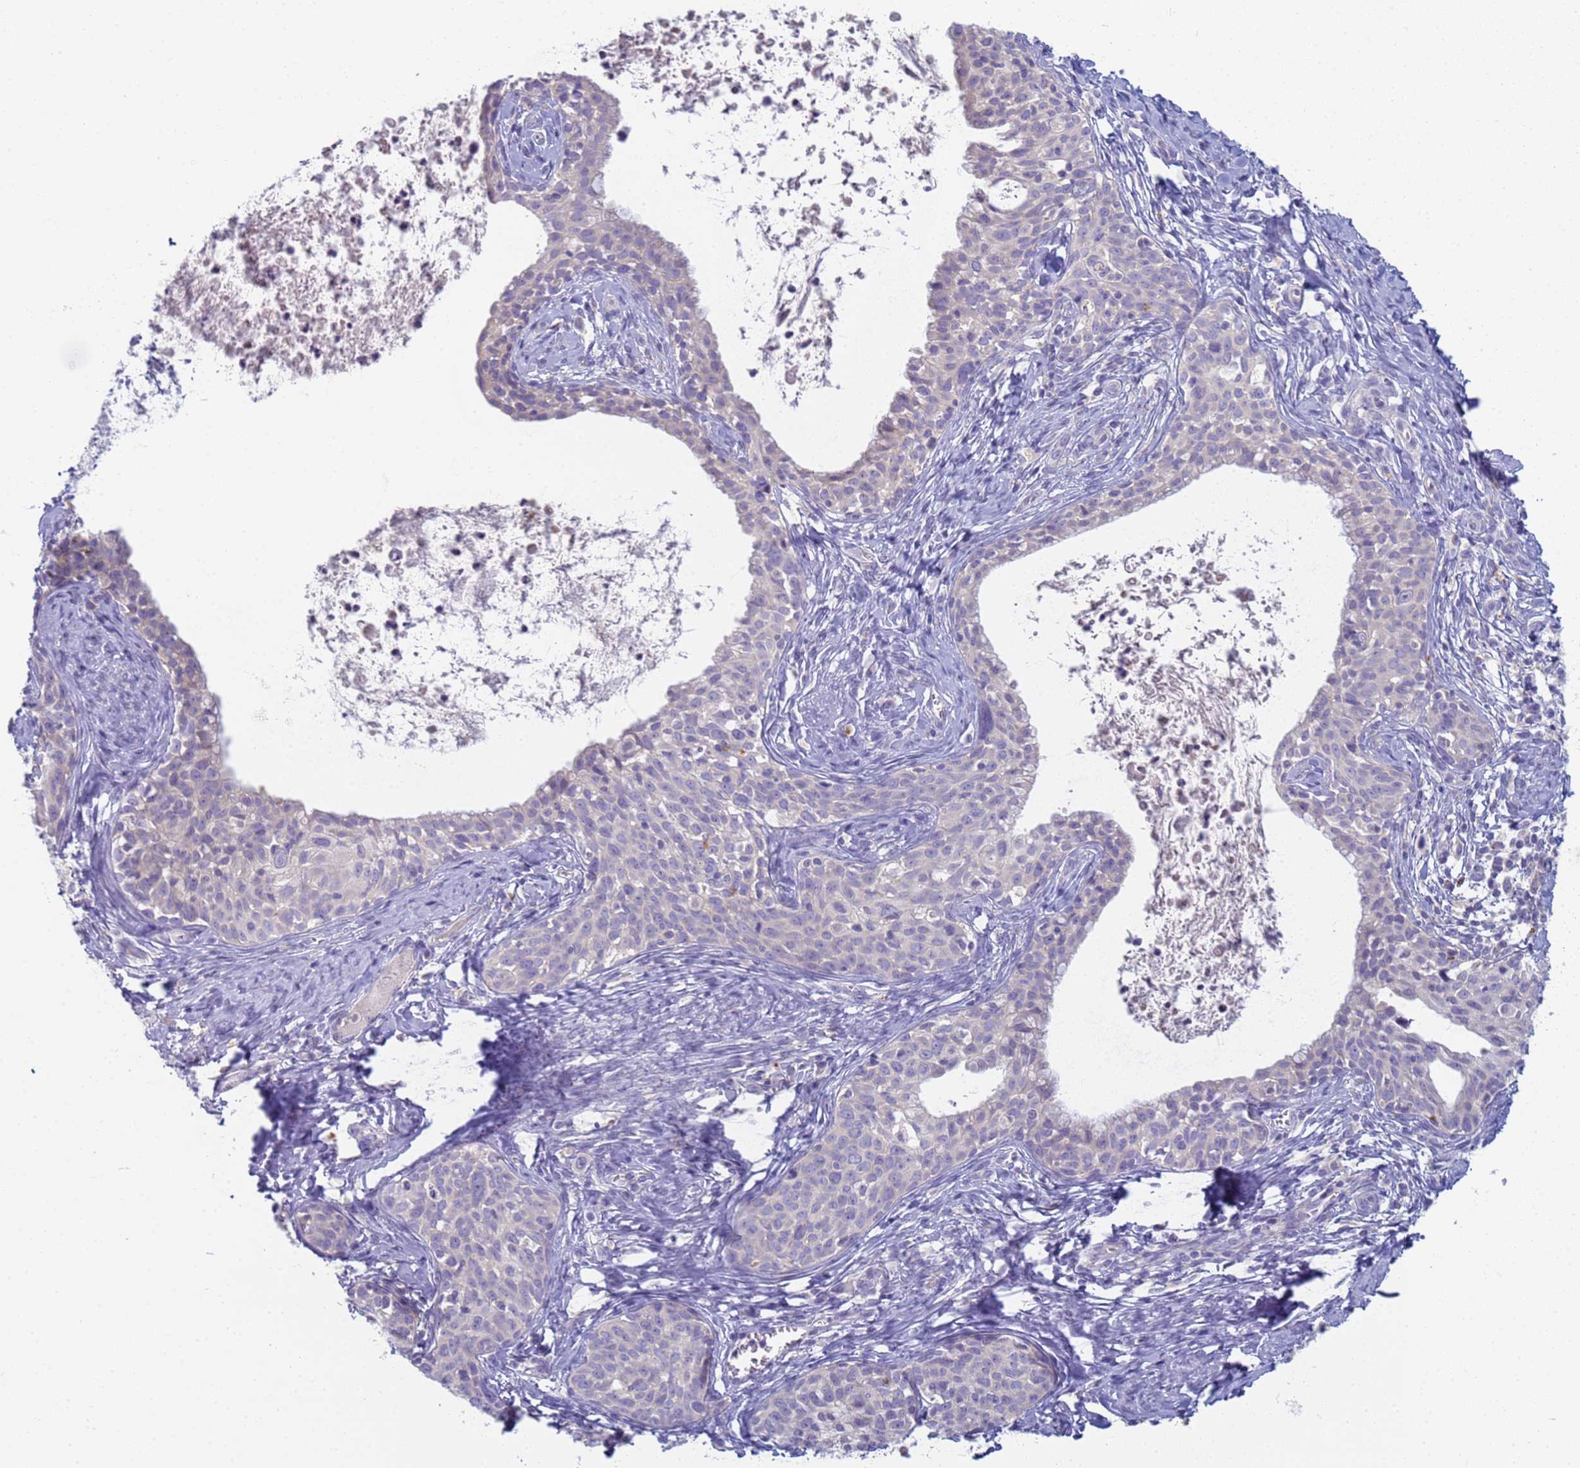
{"staining": {"intensity": "negative", "quantity": "none", "location": "none"}, "tissue": "cervical cancer", "cell_type": "Tumor cells", "image_type": "cancer", "snomed": [{"axis": "morphology", "description": "Squamous cell carcinoma, NOS"}, {"axis": "topography", "description": "Cervix"}], "caption": "Immunohistochemical staining of human squamous cell carcinoma (cervical) exhibits no significant positivity in tumor cells. (DAB (3,3'-diaminobenzidine) immunohistochemistry (IHC) with hematoxylin counter stain).", "gene": "CR1", "patient": {"sex": "female", "age": 52}}